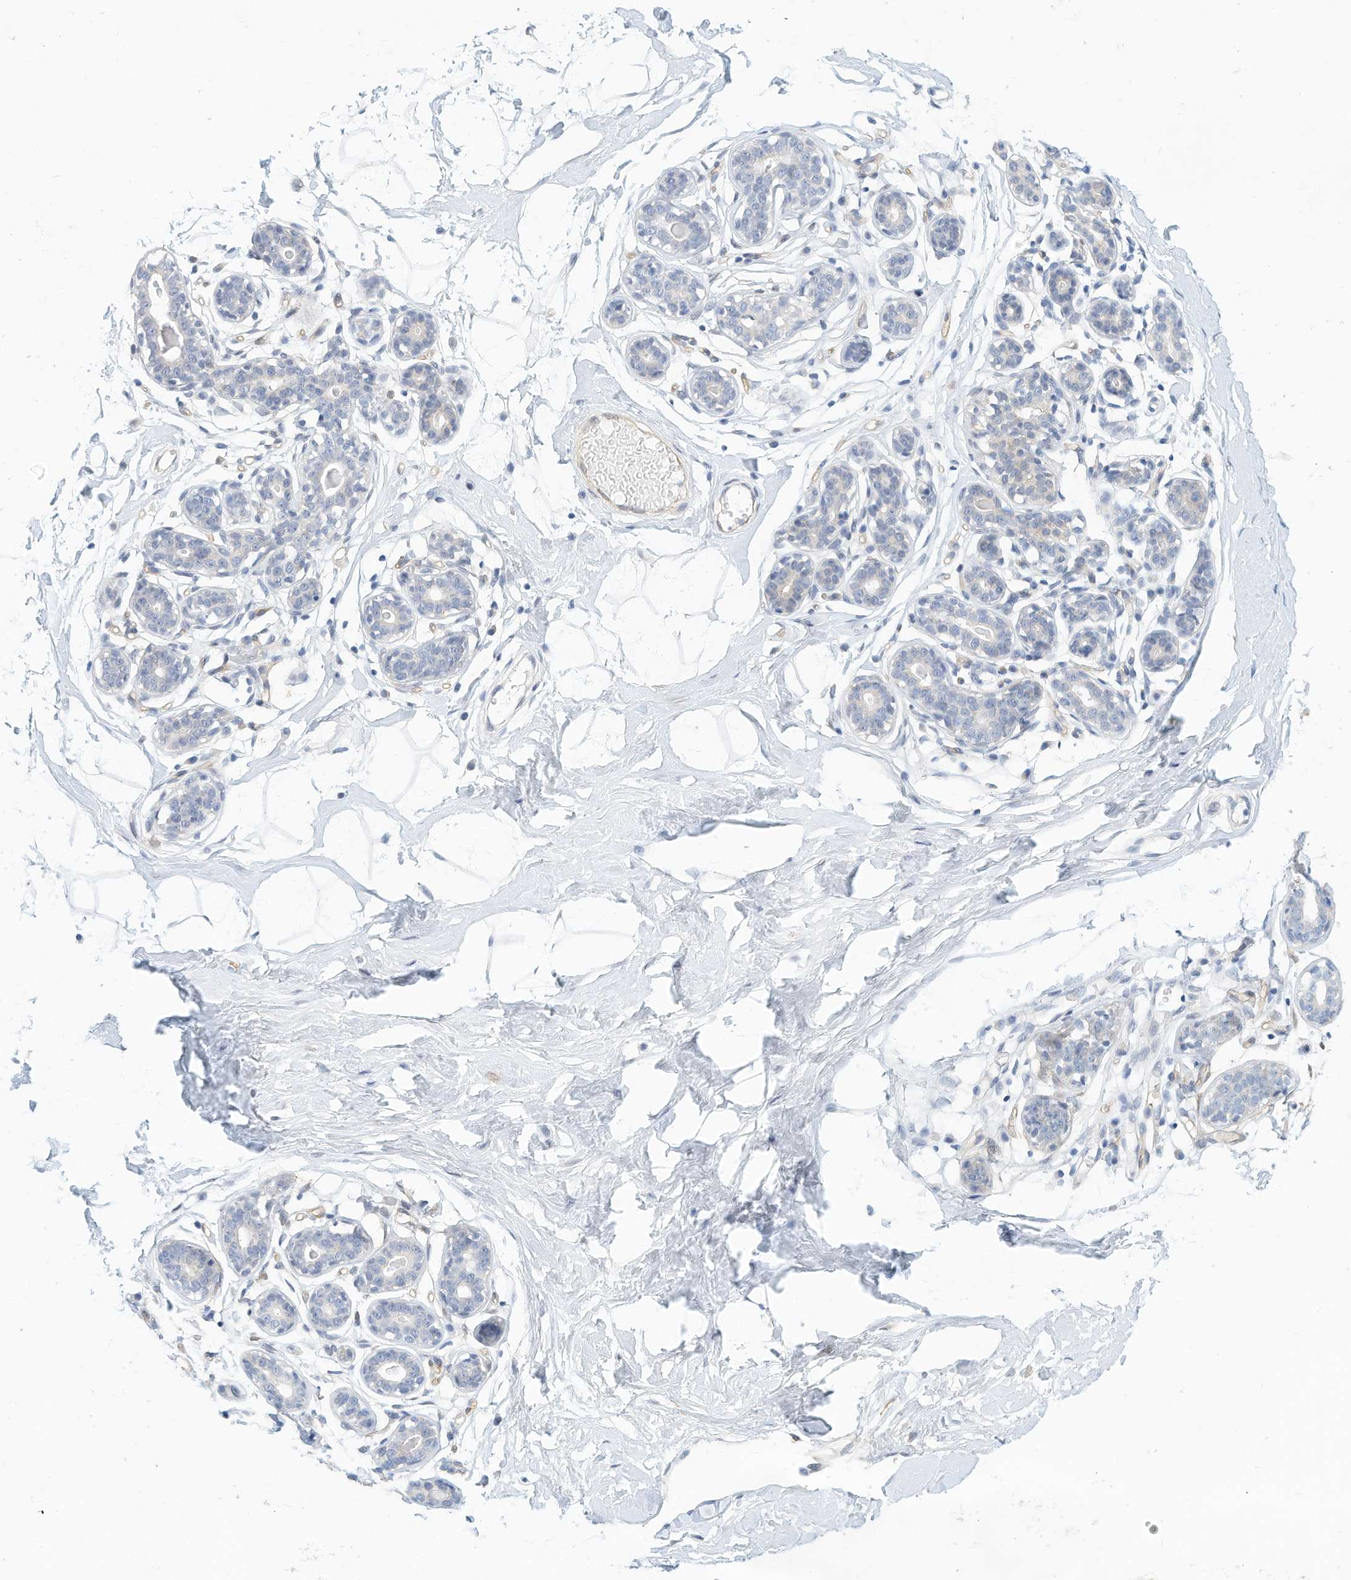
{"staining": {"intensity": "negative", "quantity": "none", "location": "none"}, "tissue": "breast", "cell_type": "Adipocytes", "image_type": "normal", "snomed": [{"axis": "morphology", "description": "Normal tissue, NOS"}, {"axis": "topography", "description": "Breast"}], "caption": "High power microscopy photomicrograph of an immunohistochemistry histopathology image of unremarkable breast, revealing no significant staining in adipocytes.", "gene": "ARHGAP28", "patient": {"sex": "female", "age": 23}}